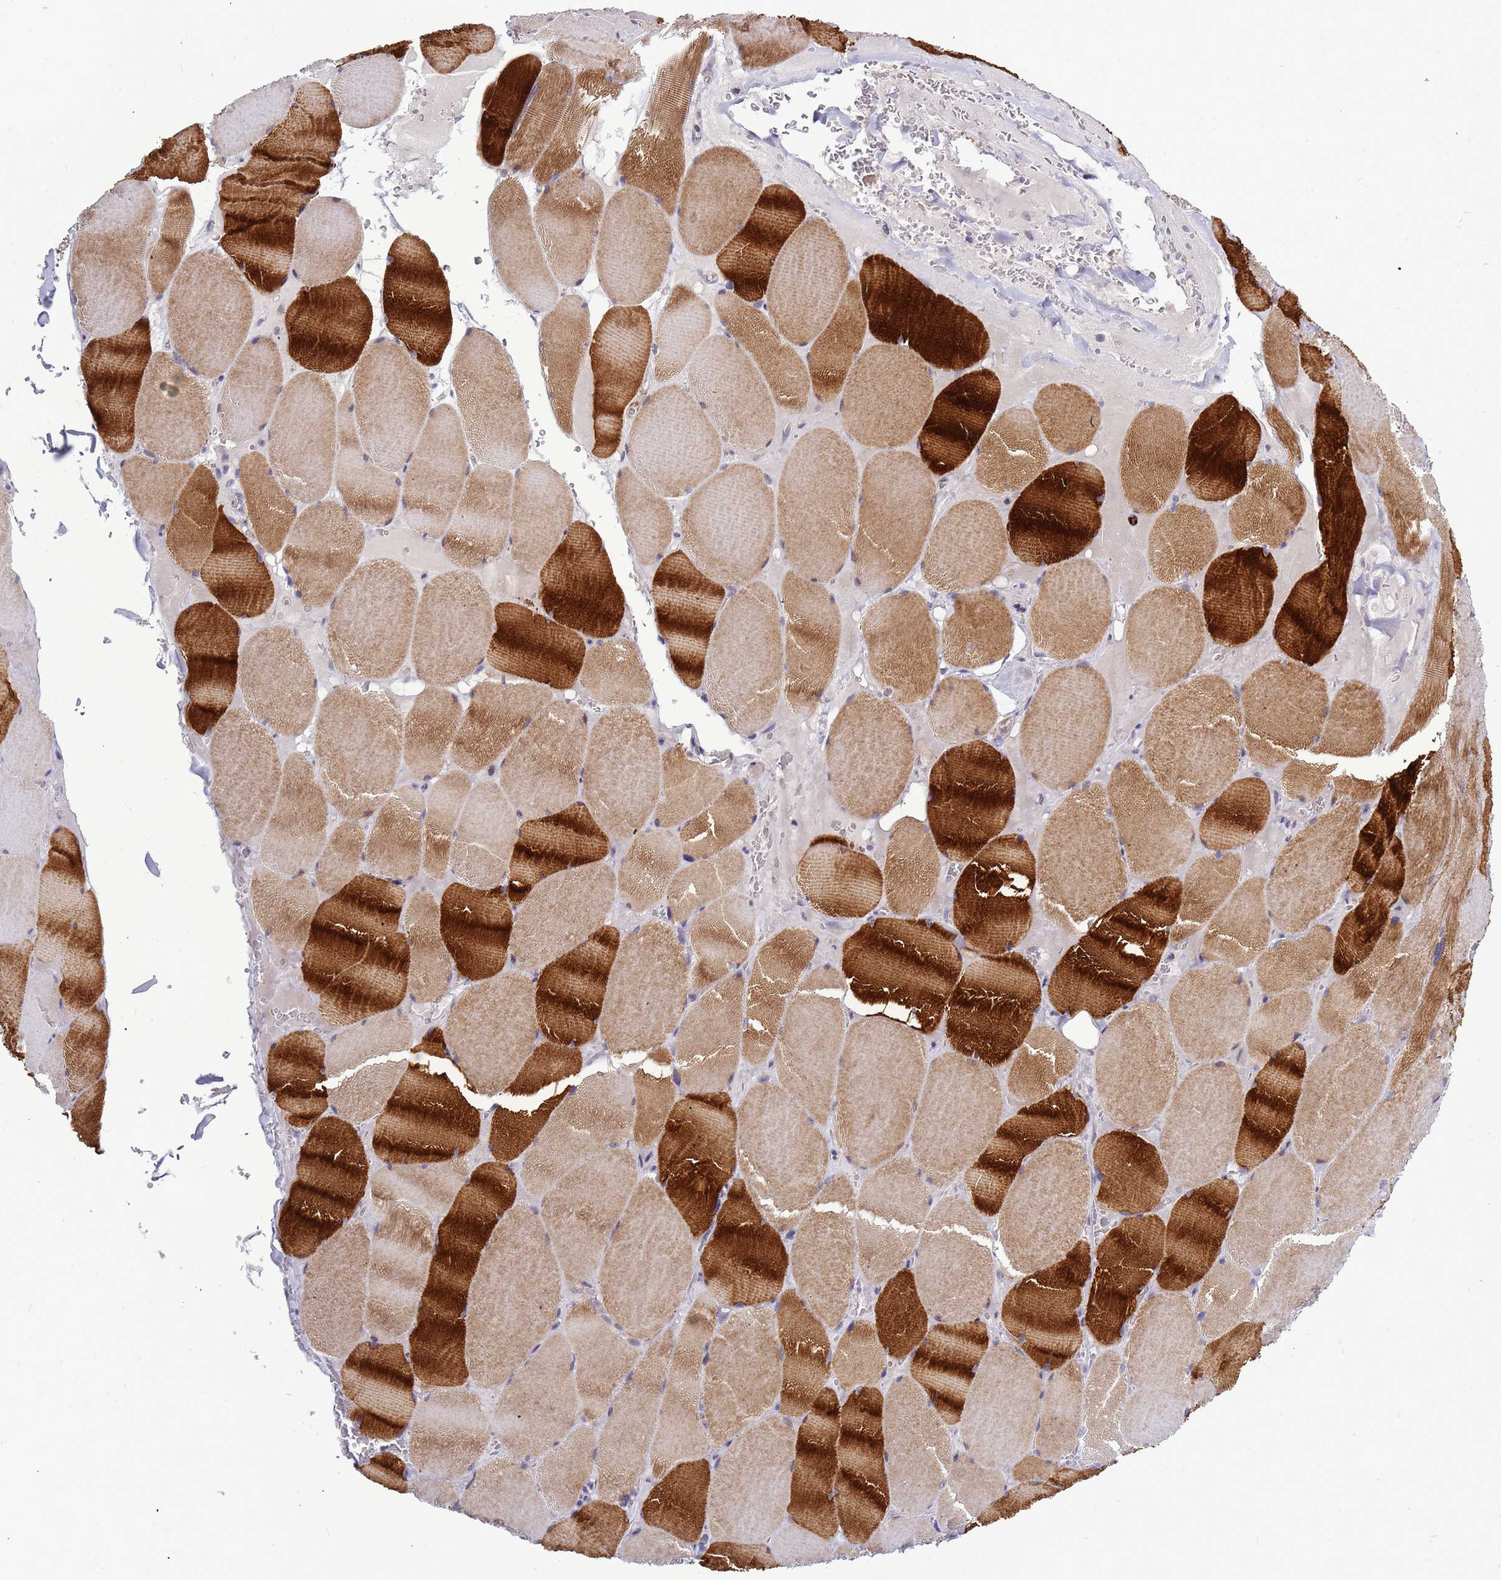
{"staining": {"intensity": "strong", "quantity": "25%-75%", "location": "cytoplasmic/membranous"}, "tissue": "skeletal muscle", "cell_type": "Myocytes", "image_type": "normal", "snomed": [{"axis": "morphology", "description": "Normal tissue, NOS"}, {"axis": "topography", "description": "Skeletal muscle"}, {"axis": "topography", "description": "Head-Neck"}], "caption": "Strong cytoplasmic/membranous expression for a protein is seen in approximately 25%-75% of myocytes of benign skeletal muscle using immunohistochemistry.", "gene": "CXorf65", "patient": {"sex": "male", "age": 66}}